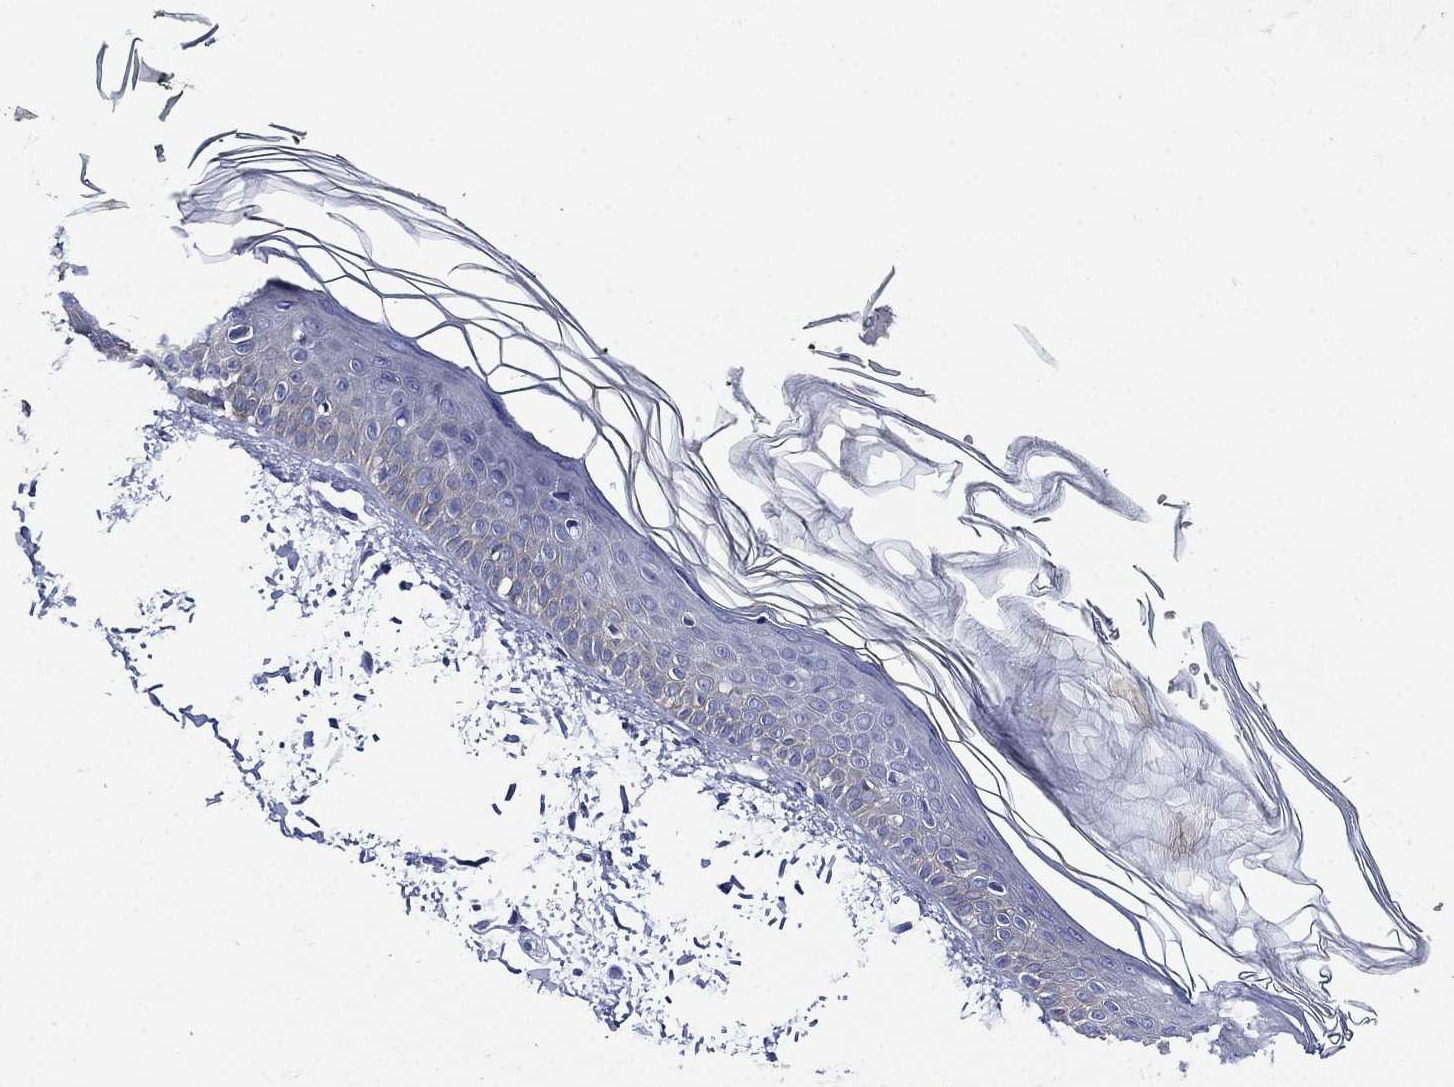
{"staining": {"intensity": "negative", "quantity": "none", "location": "none"}, "tissue": "skin", "cell_type": "Fibroblasts", "image_type": "normal", "snomed": [{"axis": "morphology", "description": "Normal tissue, NOS"}, {"axis": "topography", "description": "Skin"}], "caption": "A high-resolution histopathology image shows immunohistochemistry (IHC) staining of normal skin, which exhibits no significant expression in fibroblasts.", "gene": "NEDD9", "patient": {"sex": "female", "age": 62}}